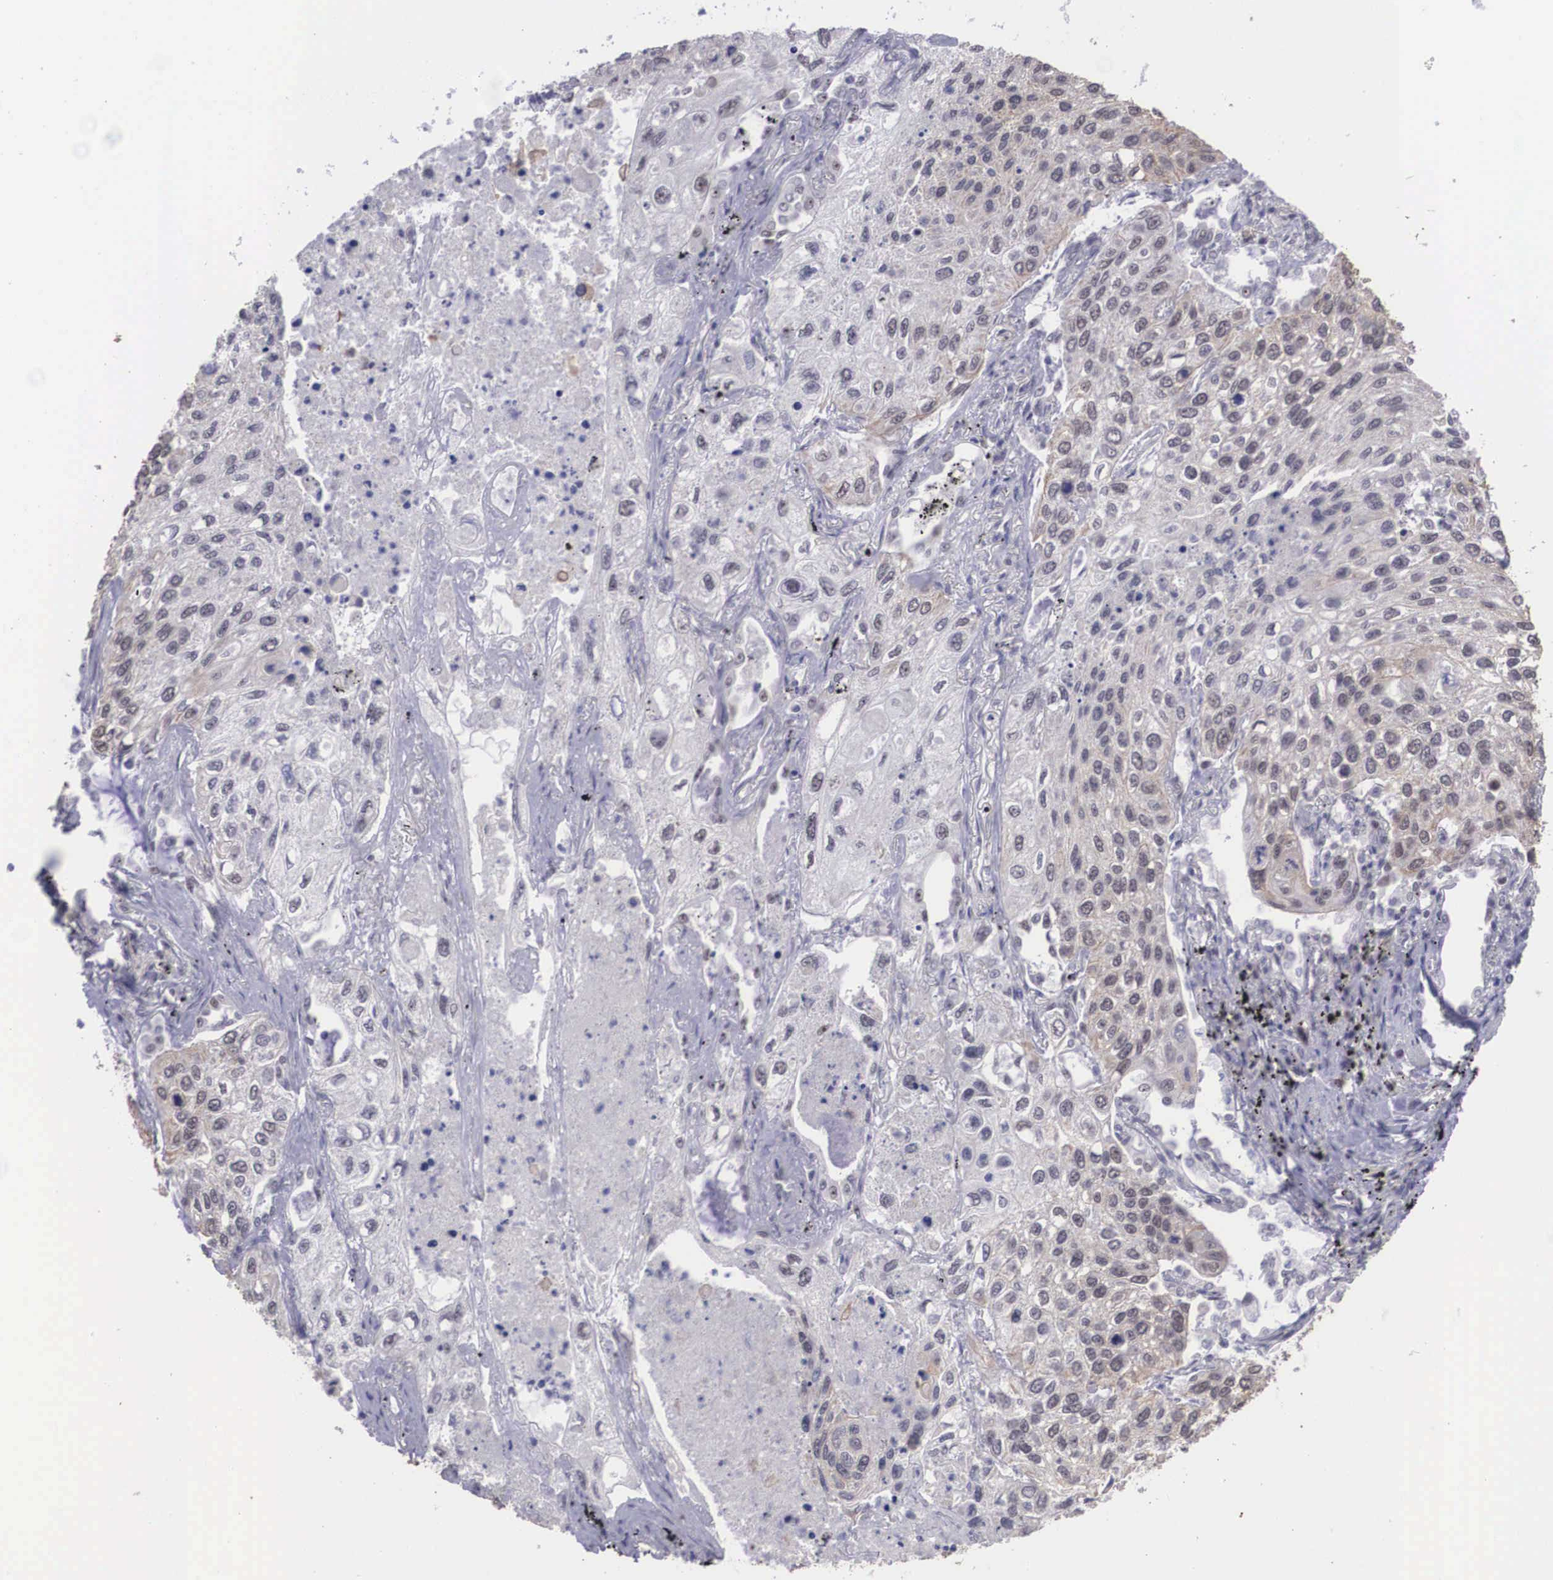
{"staining": {"intensity": "weak", "quantity": "25%-75%", "location": "nuclear"}, "tissue": "lung cancer", "cell_type": "Tumor cells", "image_type": "cancer", "snomed": [{"axis": "morphology", "description": "Squamous cell carcinoma, NOS"}, {"axis": "topography", "description": "Lung"}], "caption": "This photomicrograph shows lung cancer (squamous cell carcinoma) stained with immunohistochemistry (IHC) to label a protein in brown. The nuclear of tumor cells show weak positivity for the protein. Nuclei are counter-stained blue.", "gene": "ZNF275", "patient": {"sex": "male", "age": 75}}